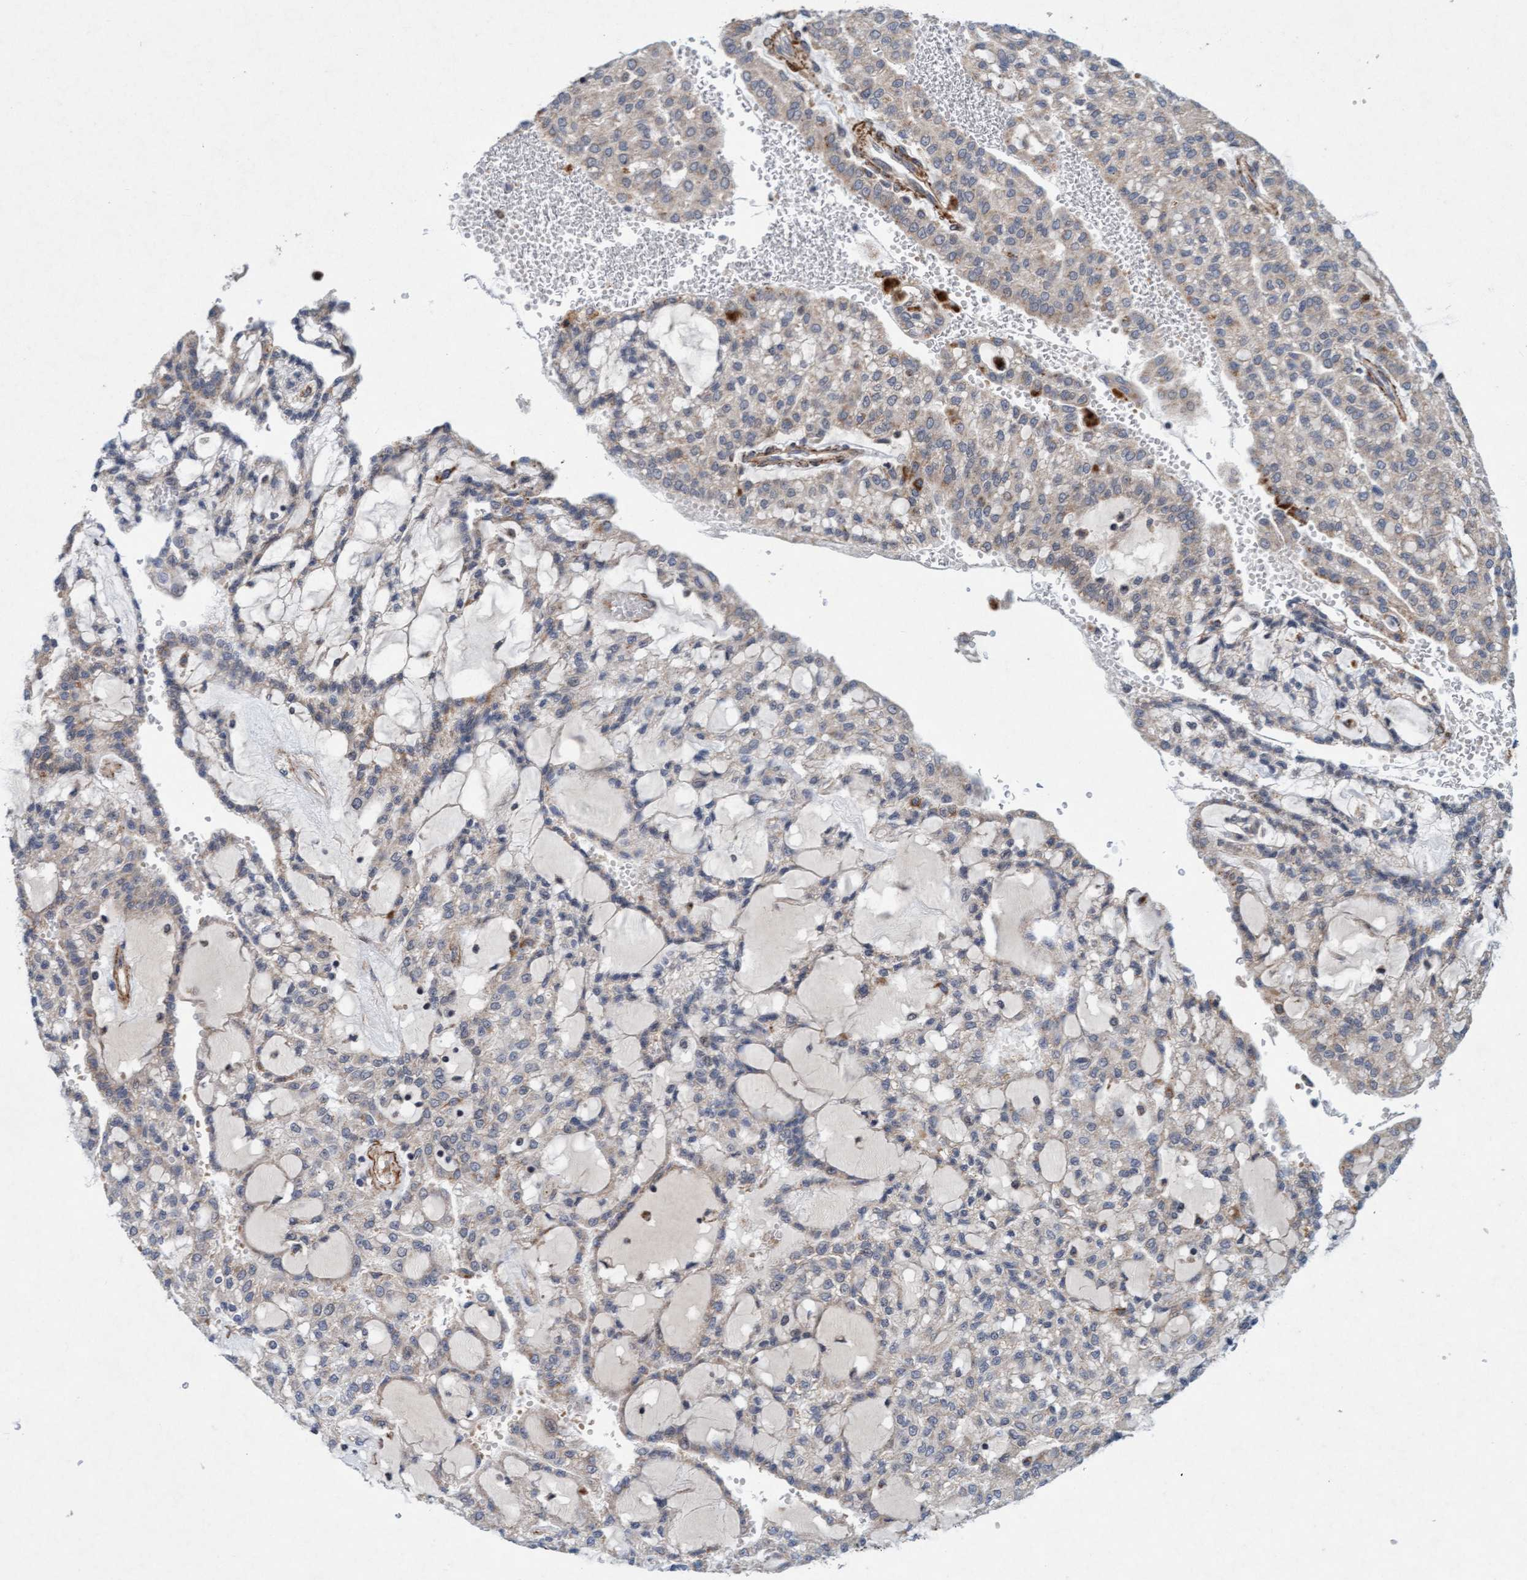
{"staining": {"intensity": "negative", "quantity": "none", "location": "none"}, "tissue": "renal cancer", "cell_type": "Tumor cells", "image_type": "cancer", "snomed": [{"axis": "morphology", "description": "Adenocarcinoma, NOS"}, {"axis": "topography", "description": "Kidney"}], "caption": "An IHC histopathology image of renal cancer is shown. There is no staining in tumor cells of renal cancer.", "gene": "TMEM70", "patient": {"sex": "male", "age": 63}}